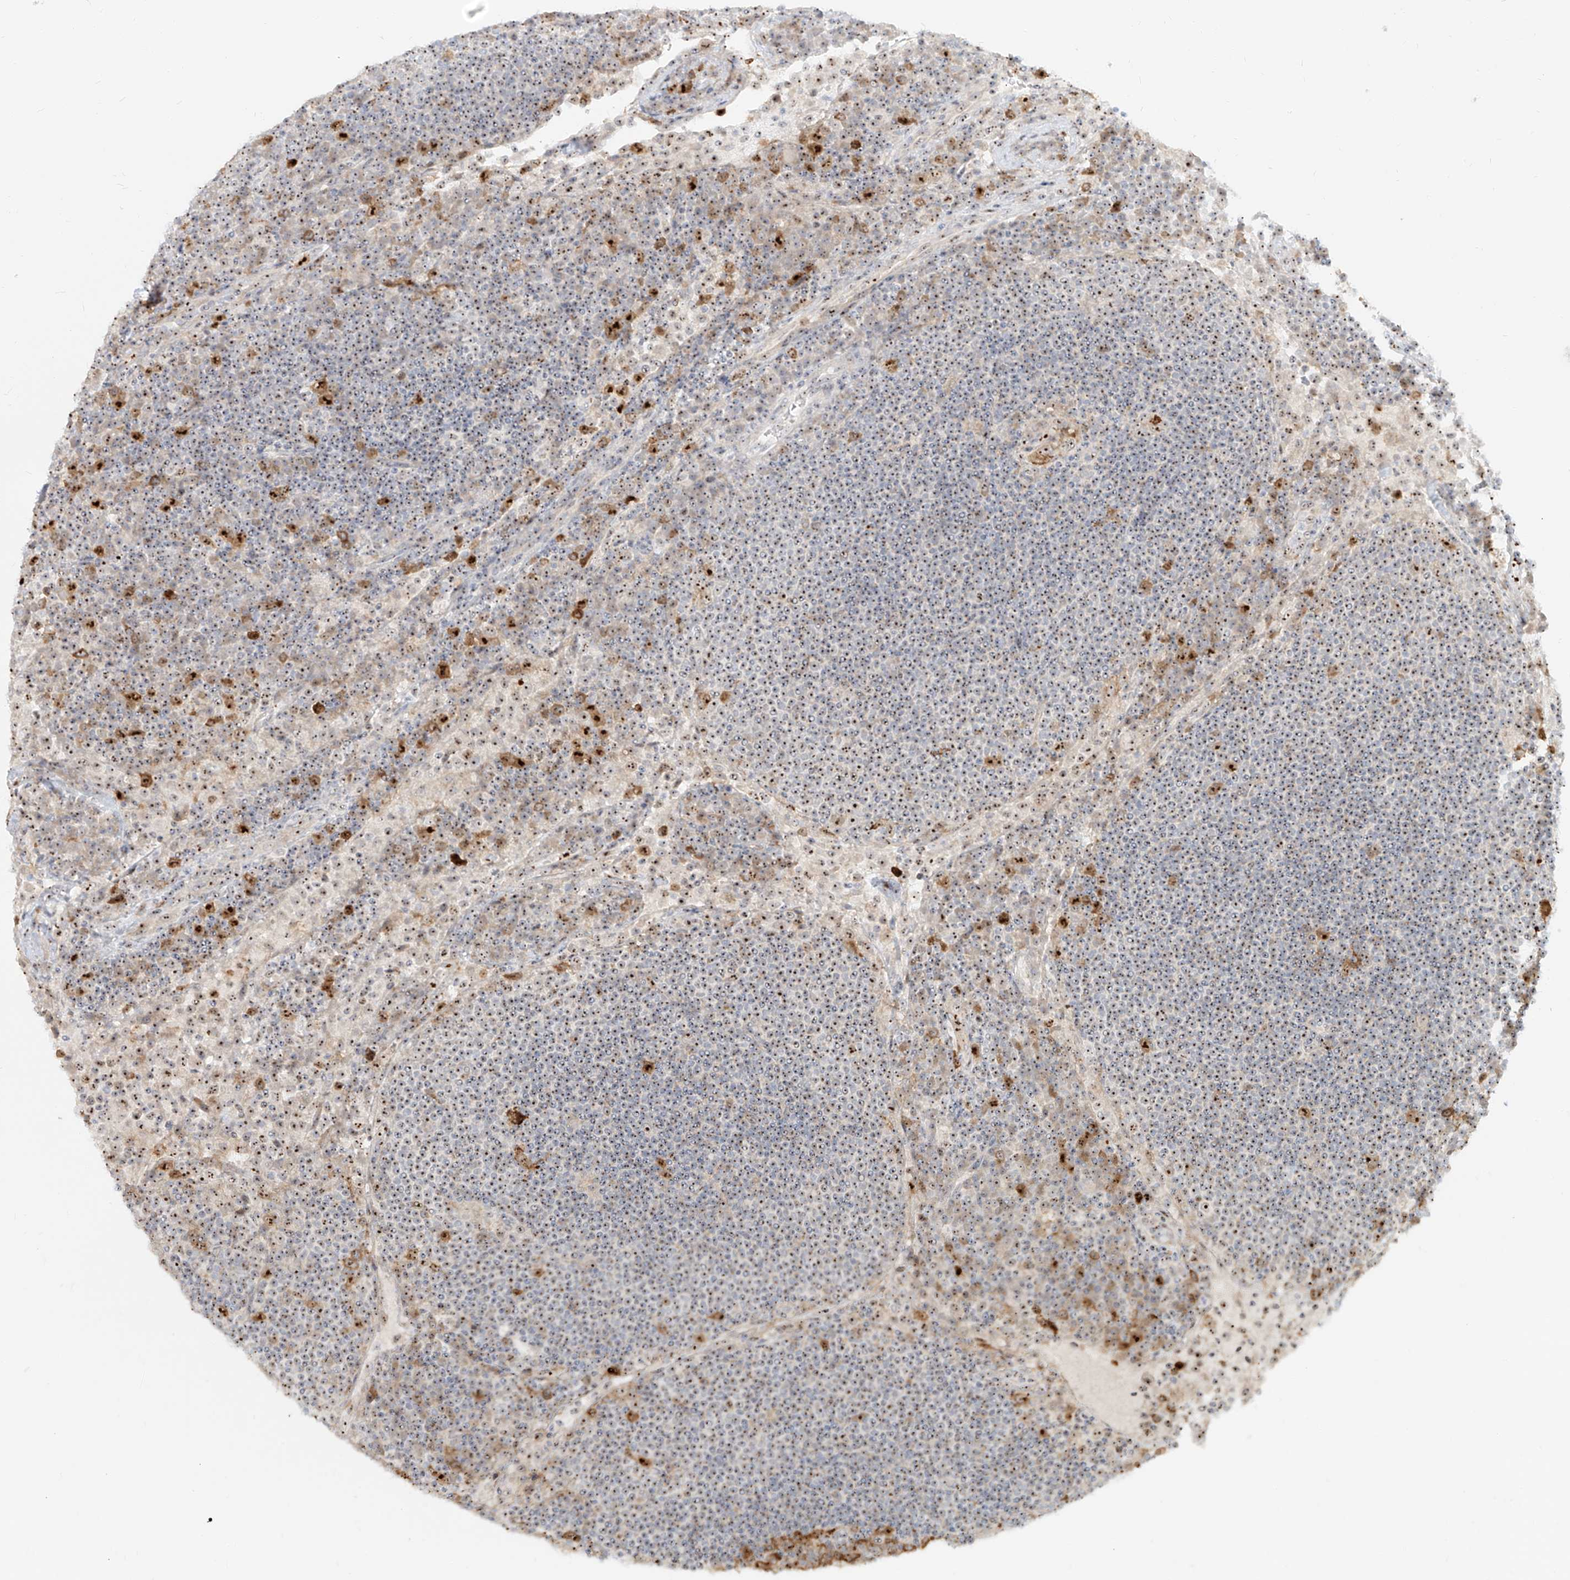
{"staining": {"intensity": "moderate", "quantity": ">75%", "location": "nuclear"}, "tissue": "lymph node", "cell_type": "Non-germinal center cells", "image_type": "normal", "snomed": [{"axis": "morphology", "description": "Normal tissue, NOS"}, {"axis": "topography", "description": "Lymph node"}], "caption": "A brown stain labels moderate nuclear positivity of a protein in non-germinal center cells of unremarkable lymph node.", "gene": "BYSL", "patient": {"sex": "female", "age": 53}}